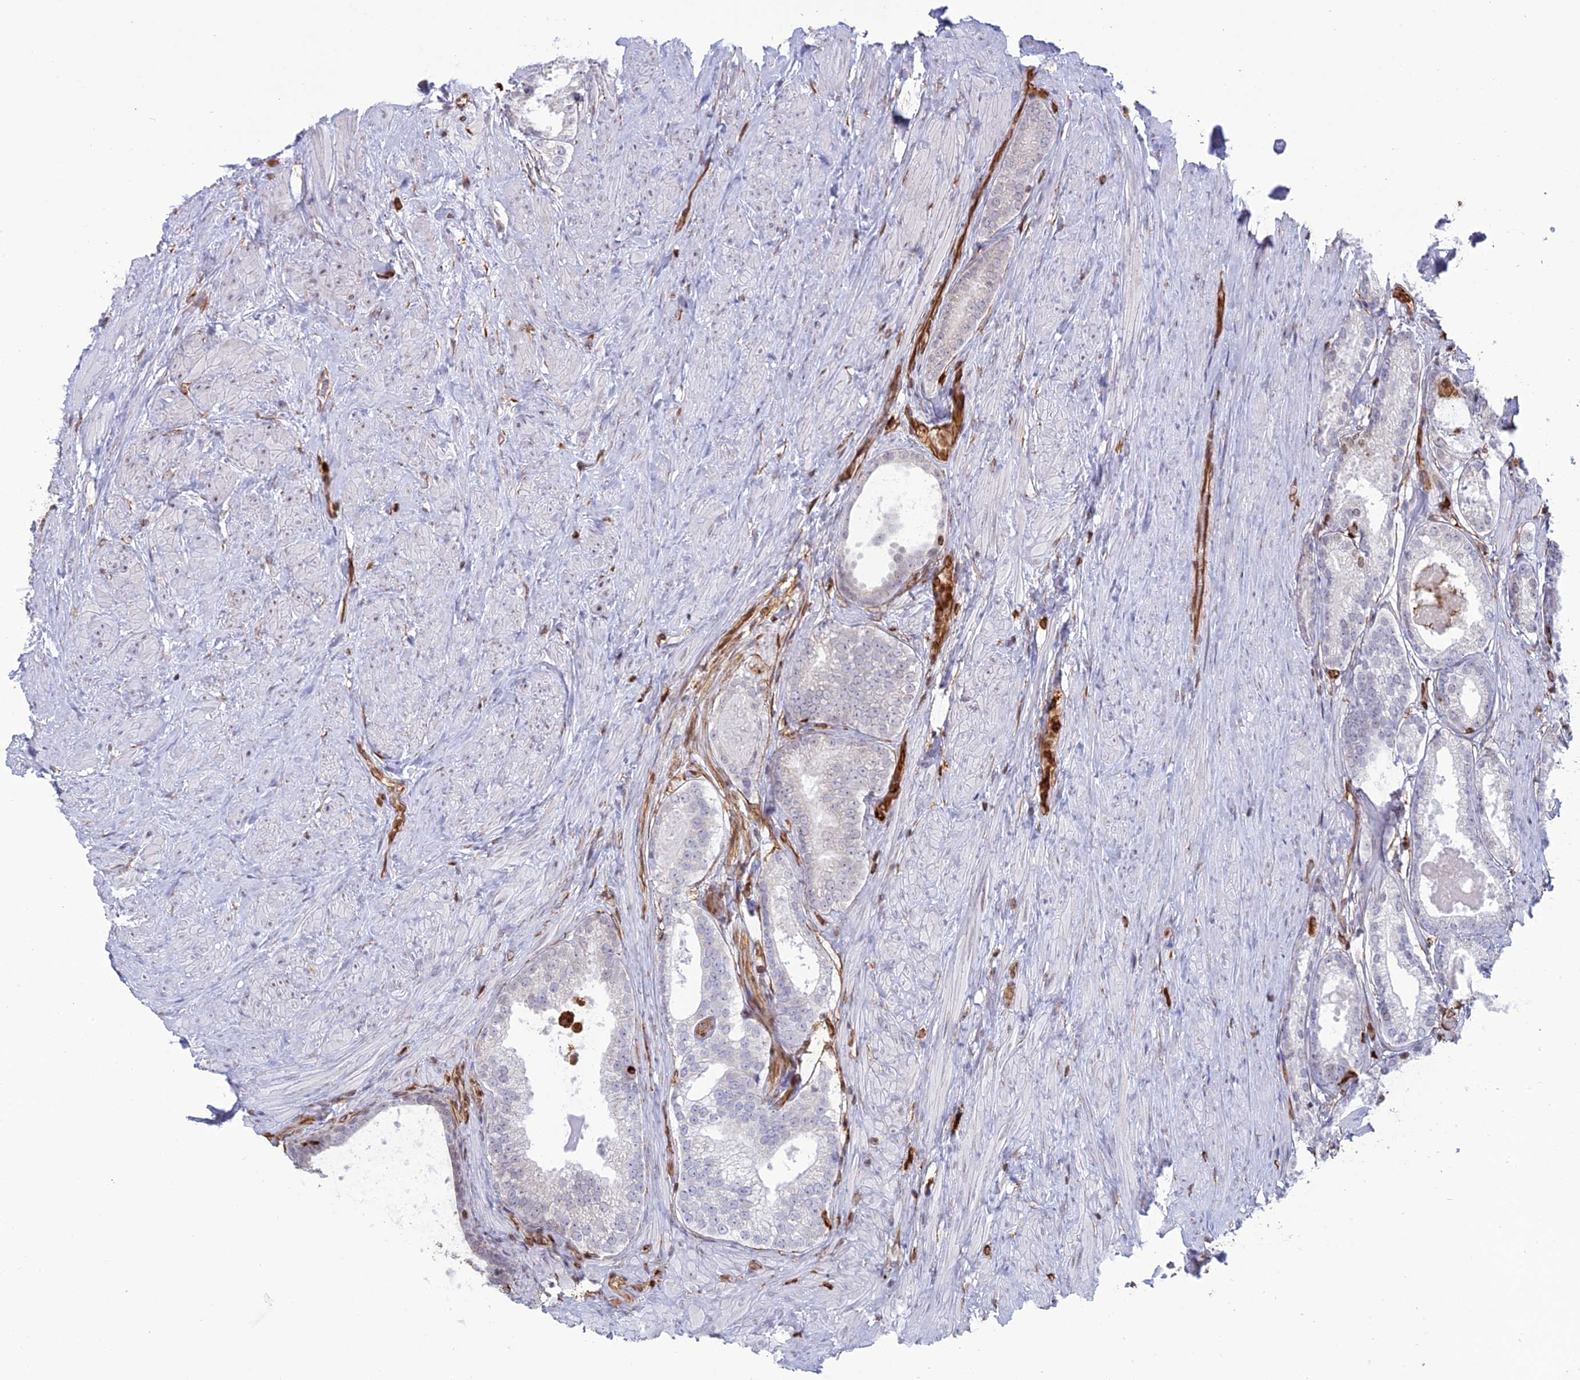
{"staining": {"intensity": "negative", "quantity": "none", "location": "none"}, "tissue": "prostate cancer", "cell_type": "Tumor cells", "image_type": "cancer", "snomed": [{"axis": "morphology", "description": "Adenocarcinoma, Low grade"}, {"axis": "topography", "description": "Prostate"}], "caption": "Histopathology image shows no significant protein positivity in tumor cells of prostate adenocarcinoma (low-grade).", "gene": "APOBR", "patient": {"sex": "male", "age": 68}}